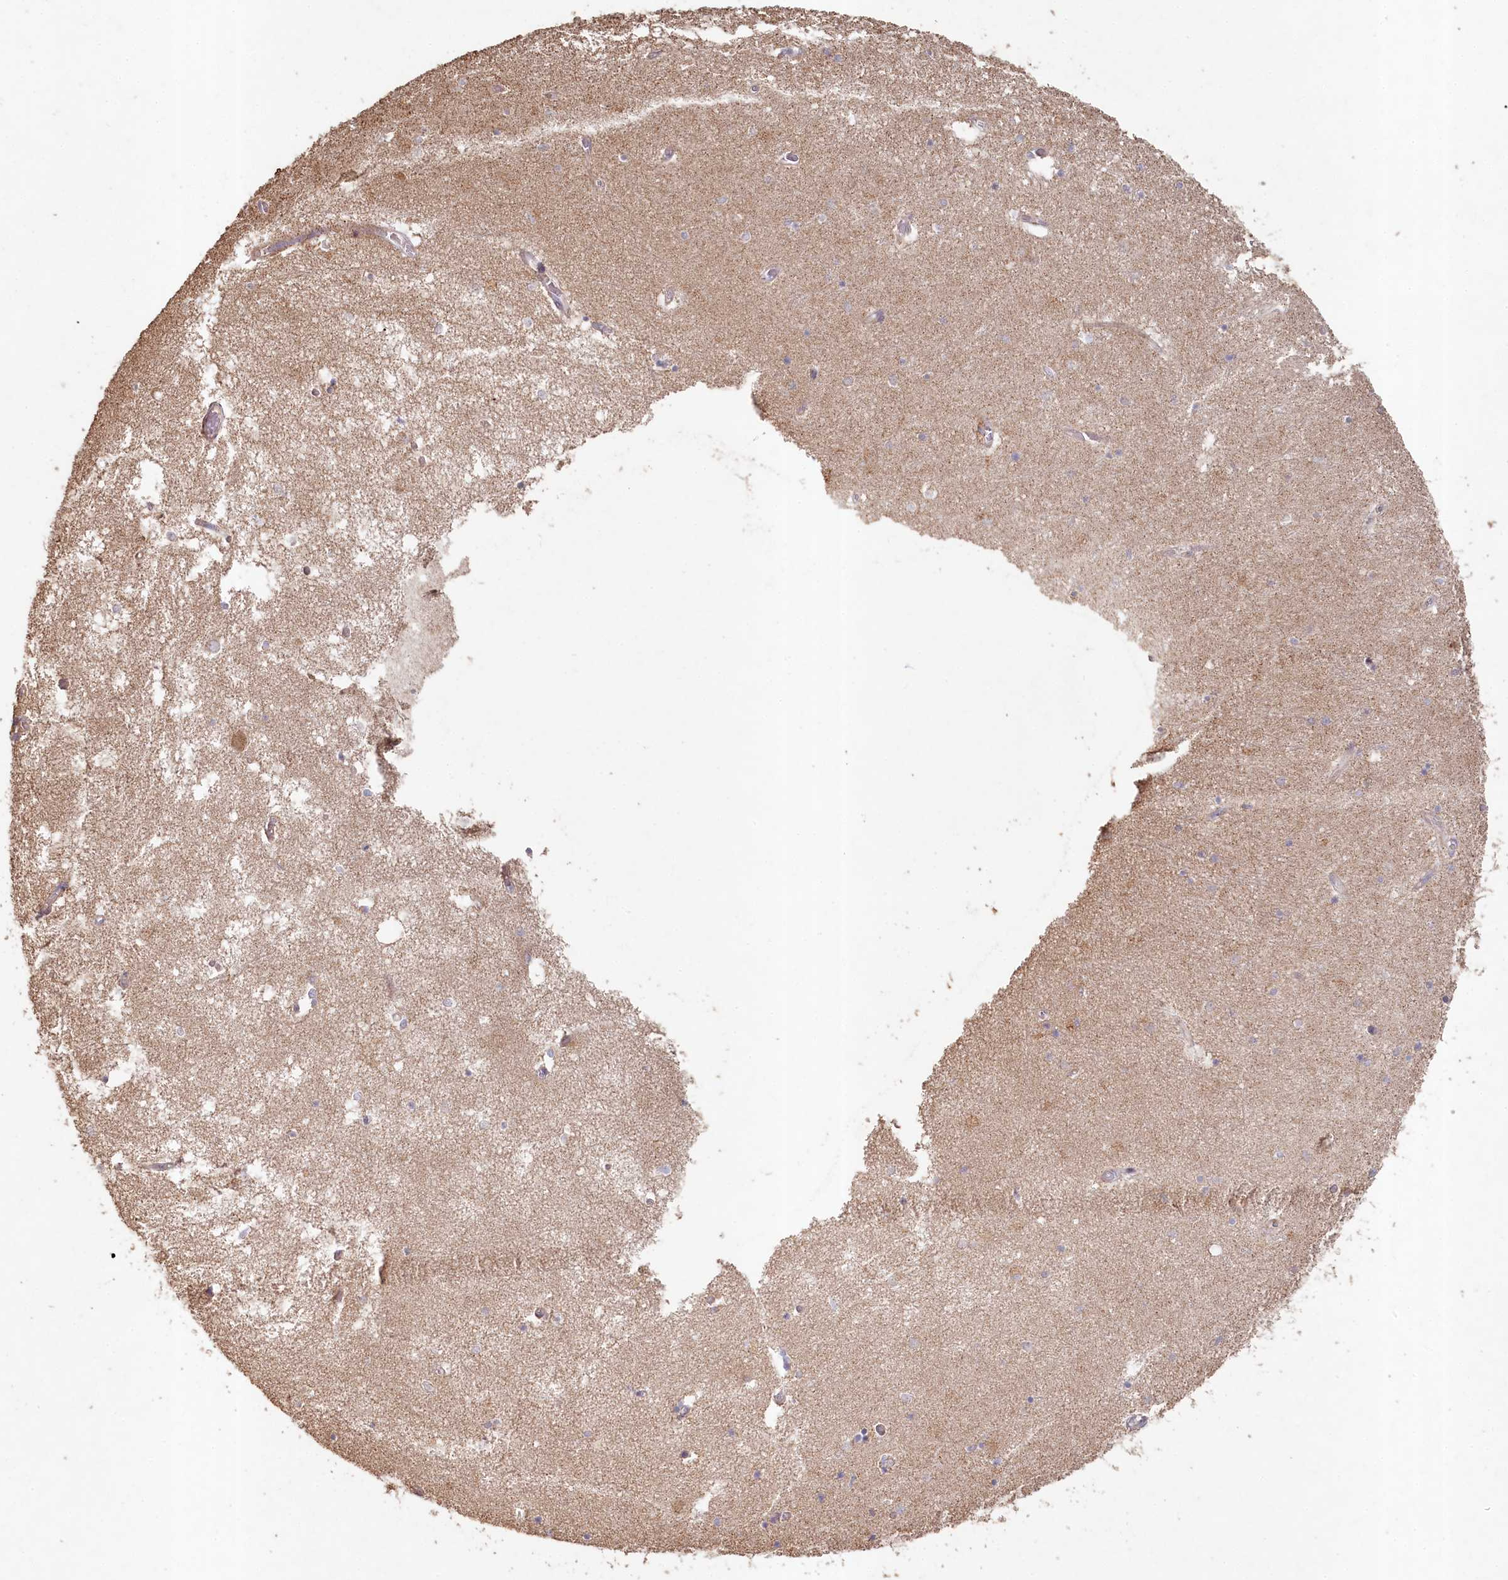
{"staining": {"intensity": "negative", "quantity": "none", "location": "none"}, "tissue": "hippocampus", "cell_type": "Glial cells", "image_type": "normal", "snomed": [{"axis": "morphology", "description": "Normal tissue, NOS"}, {"axis": "topography", "description": "Hippocampus"}], "caption": "High magnification brightfield microscopy of benign hippocampus stained with DAB (3,3'-diaminobenzidine) (brown) and counterstained with hematoxylin (blue): glial cells show no significant staining. Nuclei are stained in blue.", "gene": "HAL", "patient": {"sex": "male", "age": 70}}